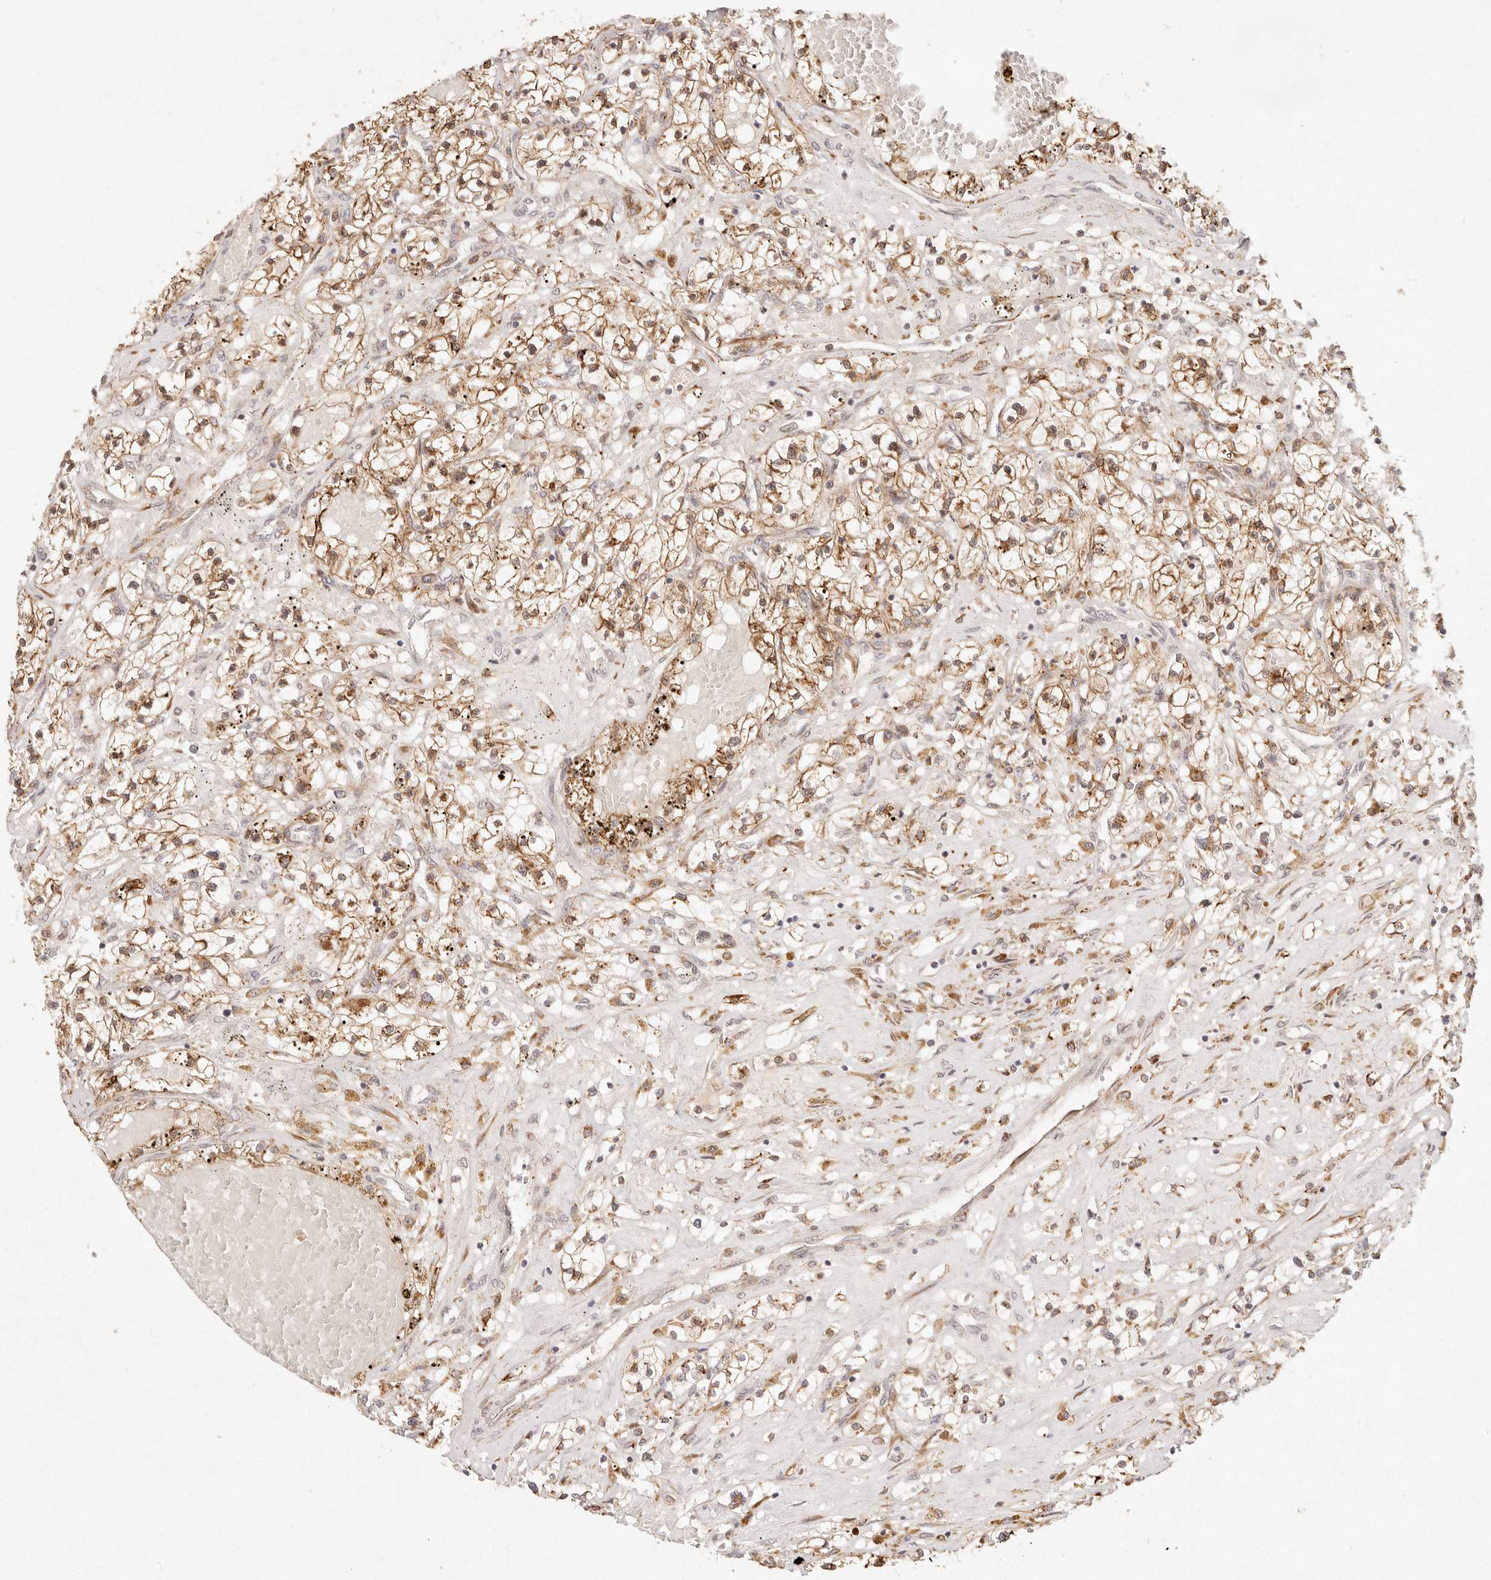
{"staining": {"intensity": "strong", "quantity": ">75%", "location": "cytoplasmic/membranous"}, "tissue": "renal cancer", "cell_type": "Tumor cells", "image_type": "cancer", "snomed": [{"axis": "morphology", "description": "Normal tissue, NOS"}, {"axis": "morphology", "description": "Adenocarcinoma, NOS"}, {"axis": "topography", "description": "Kidney"}], "caption": "Renal adenocarcinoma stained for a protein (brown) reveals strong cytoplasmic/membranous positive staining in about >75% of tumor cells.", "gene": "C1orf127", "patient": {"sex": "male", "age": 68}}